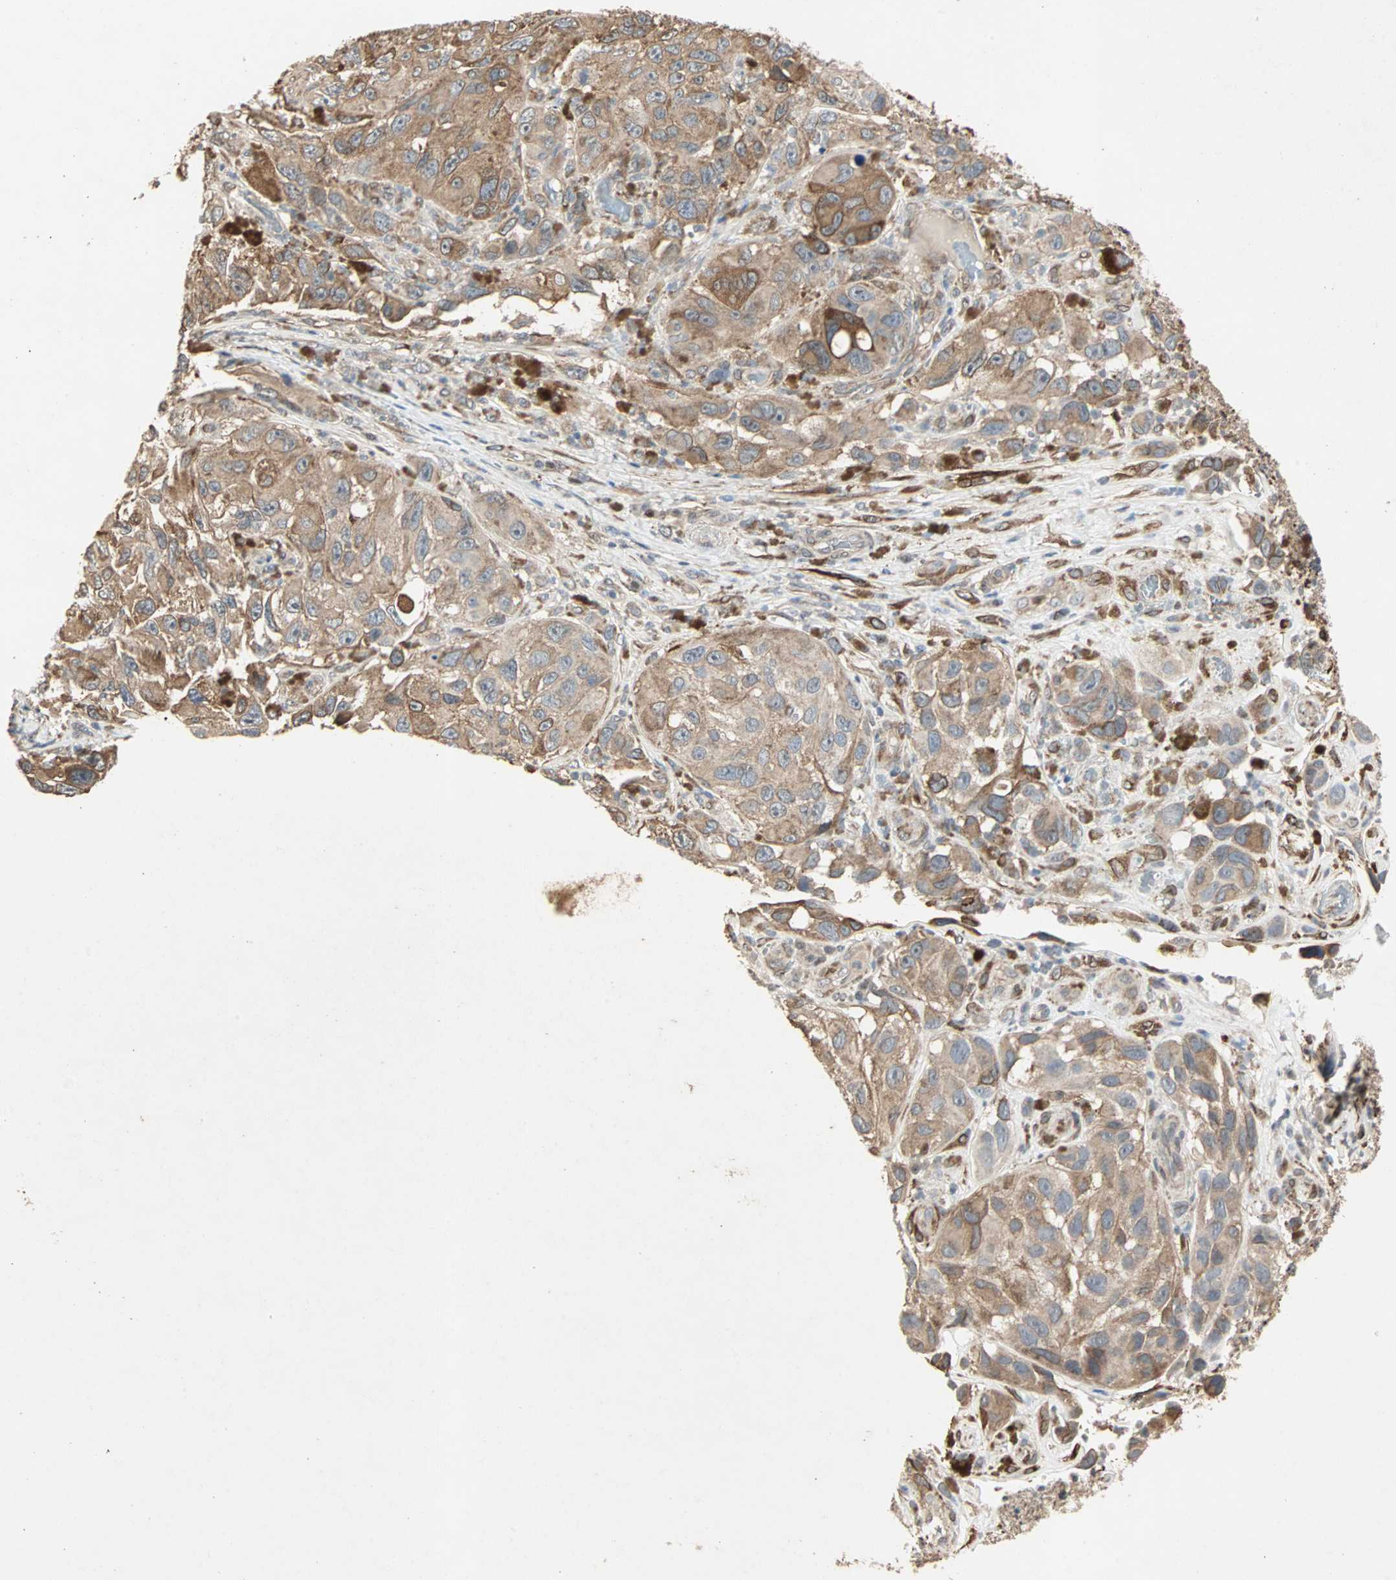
{"staining": {"intensity": "moderate", "quantity": ">75%", "location": "cytoplasmic/membranous"}, "tissue": "melanoma", "cell_type": "Tumor cells", "image_type": "cancer", "snomed": [{"axis": "morphology", "description": "Malignant melanoma, NOS"}, {"axis": "topography", "description": "Skin"}], "caption": "Melanoma stained with DAB immunohistochemistry (IHC) displays medium levels of moderate cytoplasmic/membranous expression in about >75% of tumor cells.", "gene": "TRPV4", "patient": {"sex": "female", "age": 73}}